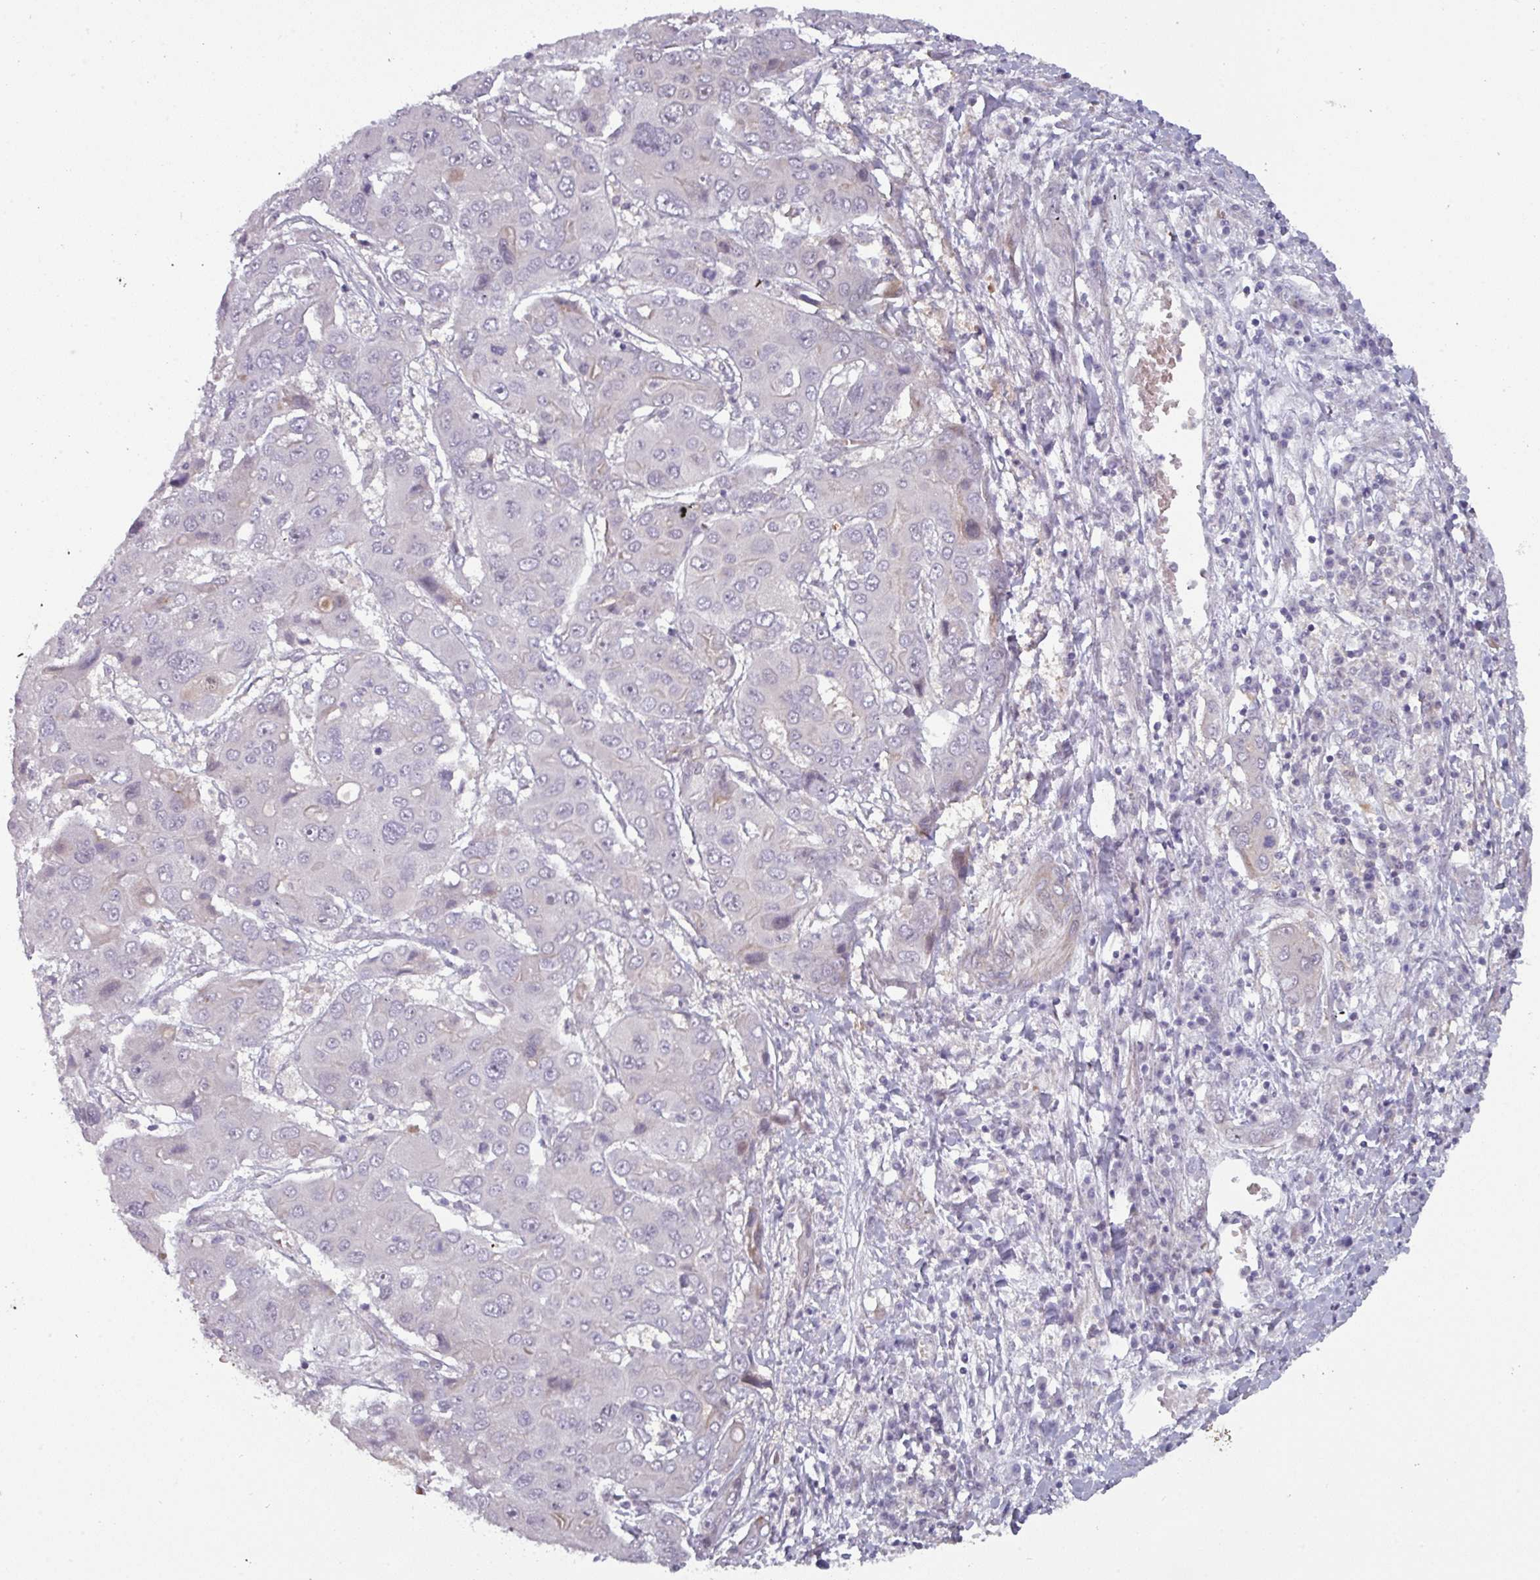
{"staining": {"intensity": "negative", "quantity": "none", "location": "none"}, "tissue": "liver cancer", "cell_type": "Tumor cells", "image_type": "cancer", "snomed": [{"axis": "morphology", "description": "Cholangiocarcinoma"}, {"axis": "topography", "description": "Liver"}], "caption": "The photomicrograph exhibits no staining of tumor cells in cholangiocarcinoma (liver). (DAB (3,3'-diaminobenzidine) IHC, high magnification).", "gene": "PRAMEF12", "patient": {"sex": "male", "age": 67}}